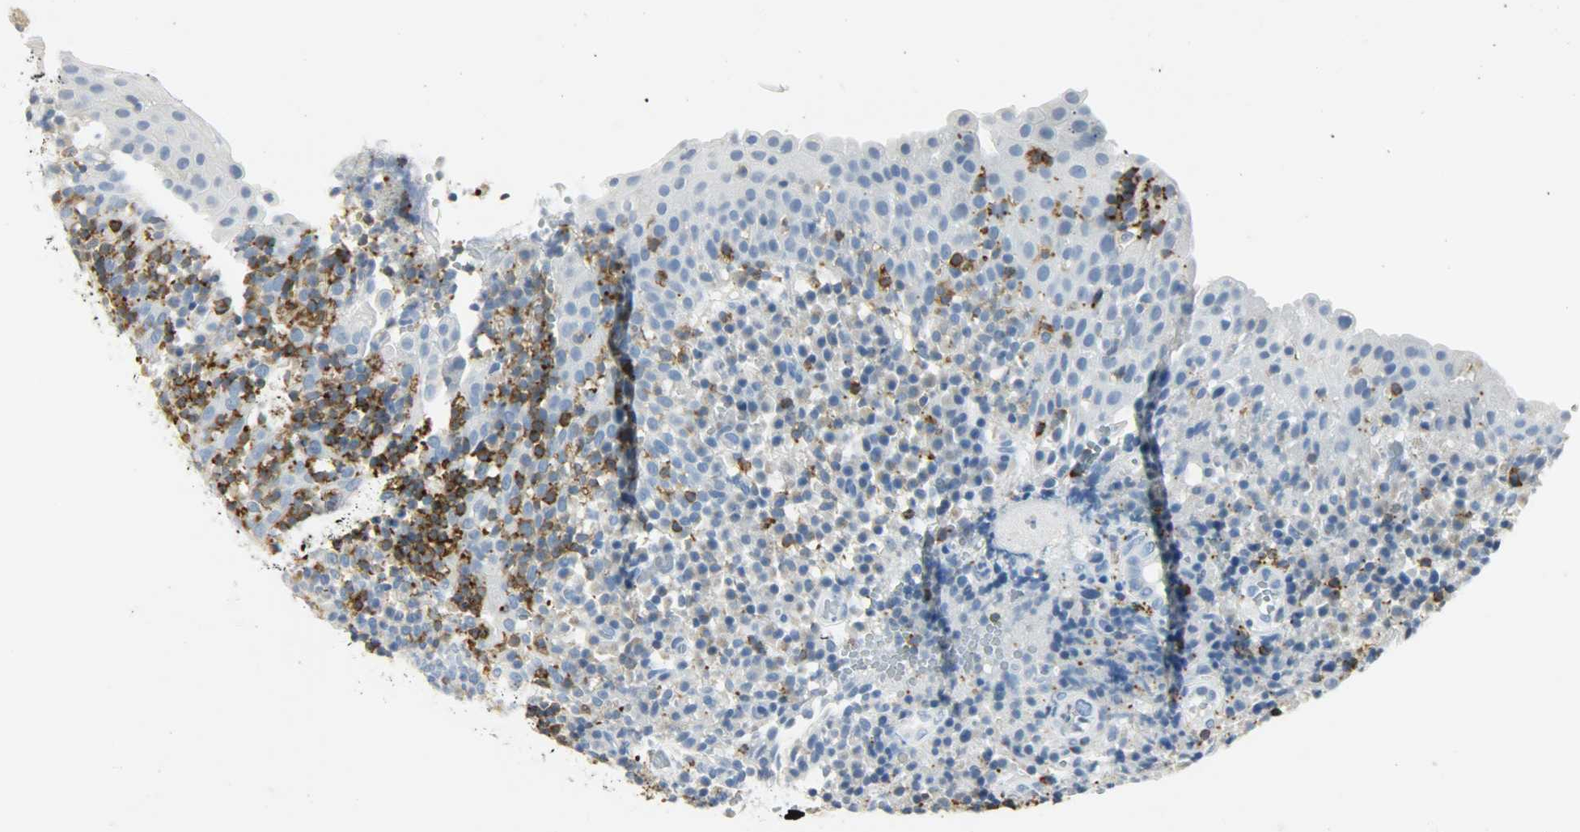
{"staining": {"intensity": "moderate", "quantity": ">75%", "location": "cytoplasmic/membranous"}, "tissue": "tonsil", "cell_type": "Germinal center cells", "image_type": "normal", "snomed": [{"axis": "morphology", "description": "Normal tissue, NOS"}, {"axis": "topography", "description": "Tonsil"}], "caption": "Moderate cytoplasmic/membranous positivity for a protein is appreciated in approximately >75% of germinal center cells of normal tonsil using IHC.", "gene": "PTPN6", "patient": {"sex": "female", "age": 40}}